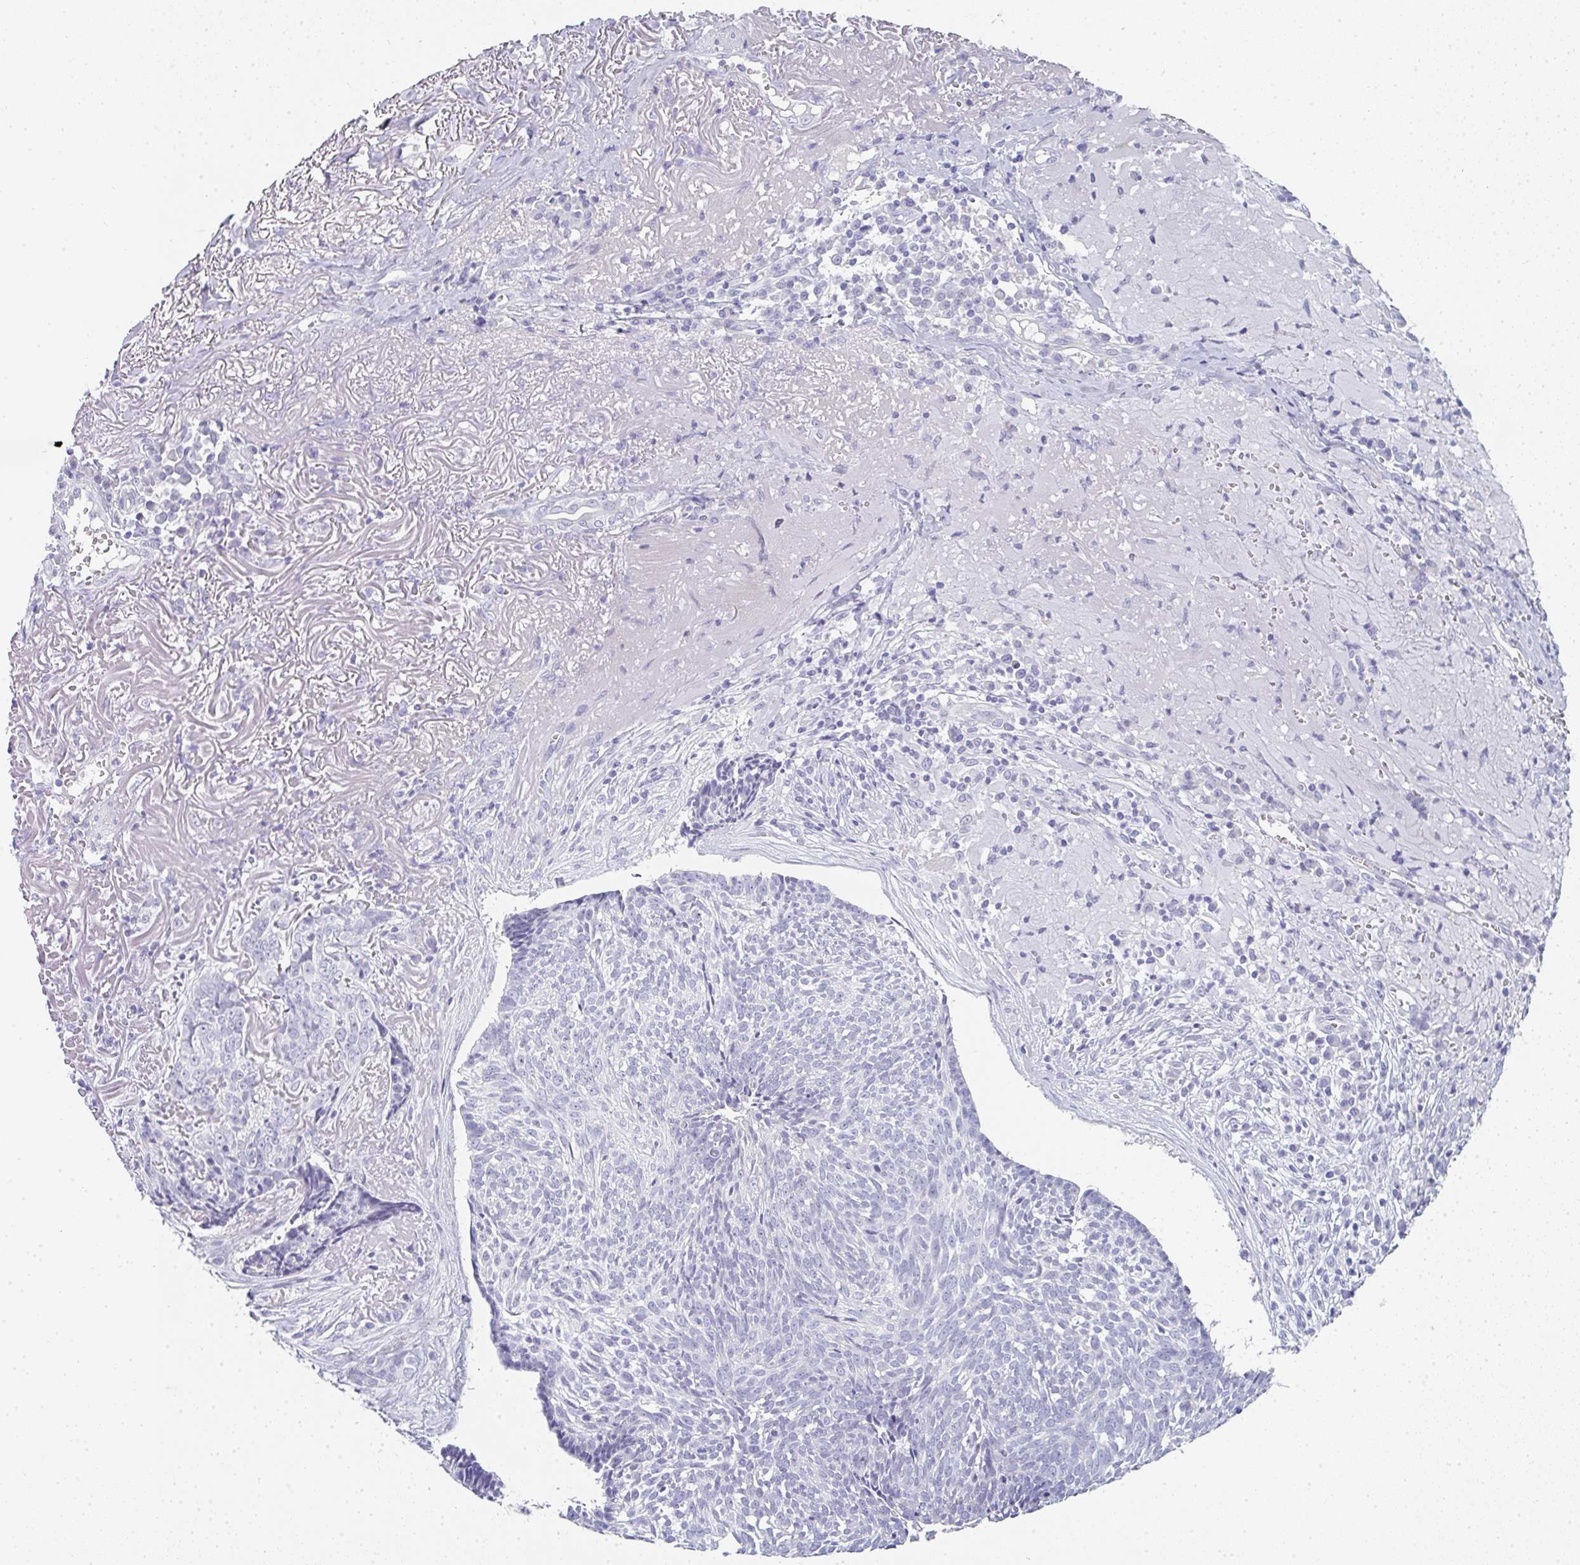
{"staining": {"intensity": "negative", "quantity": "none", "location": "none"}, "tissue": "skin cancer", "cell_type": "Tumor cells", "image_type": "cancer", "snomed": [{"axis": "morphology", "description": "Basal cell carcinoma"}, {"axis": "topography", "description": "Skin"}, {"axis": "topography", "description": "Skin of face"}], "caption": "Immunohistochemistry of human skin basal cell carcinoma exhibits no positivity in tumor cells.", "gene": "NEU2", "patient": {"sex": "female", "age": 95}}